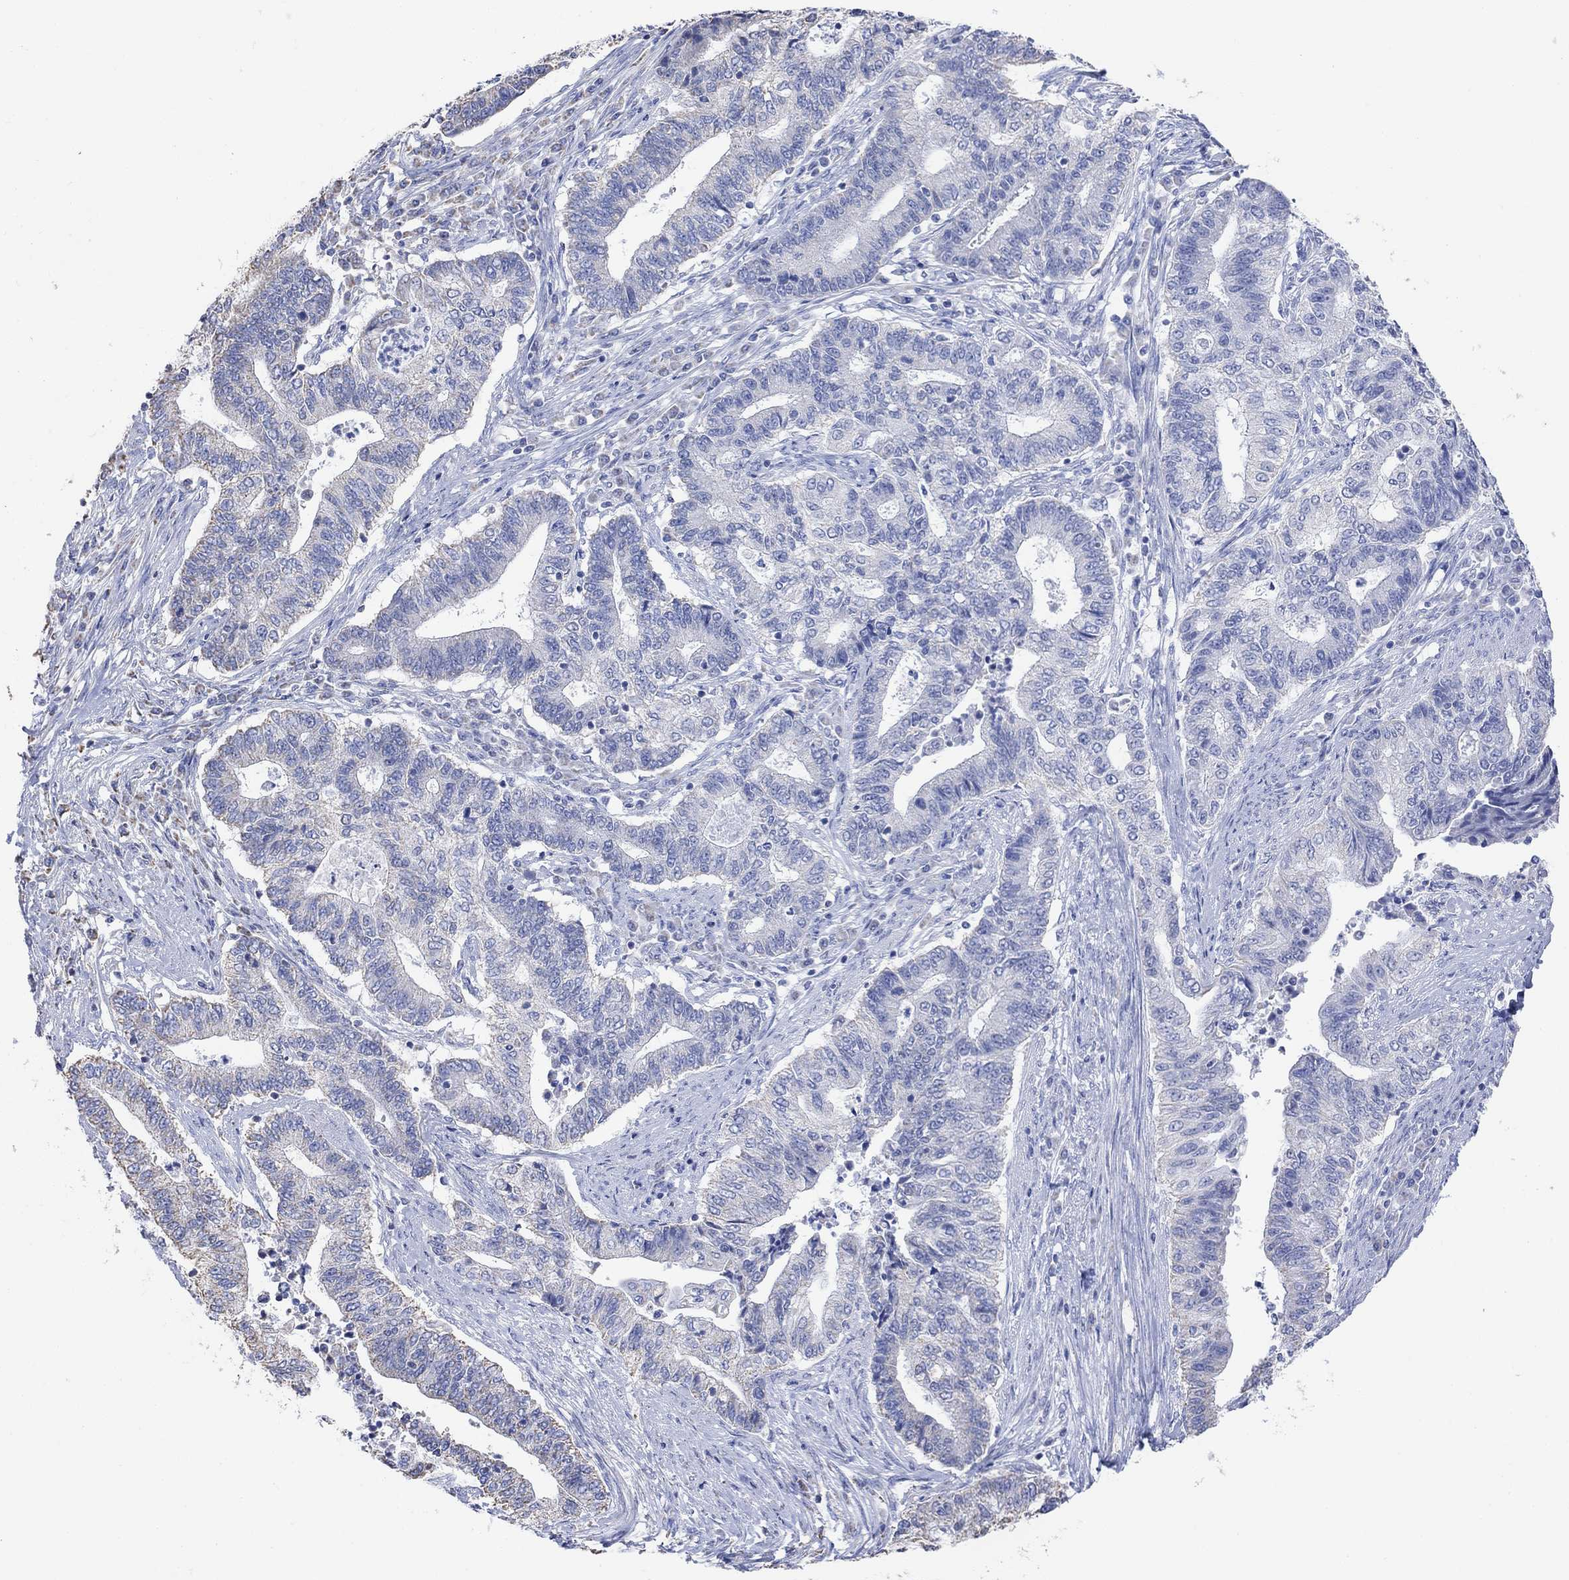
{"staining": {"intensity": "negative", "quantity": "none", "location": "none"}, "tissue": "endometrial cancer", "cell_type": "Tumor cells", "image_type": "cancer", "snomed": [{"axis": "morphology", "description": "Adenocarcinoma, NOS"}, {"axis": "topography", "description": "Uterus"}, {"axis": "topography", "description": "Endometrium"}], "caption": "IHC histopathology image of neoplastic tissue: human endometrial adenocarcinoma stained with DAB shows no significant protein staining in tumor cells.", "gene": "SYT12", "patient": {"sex": "female", "age": 54}}